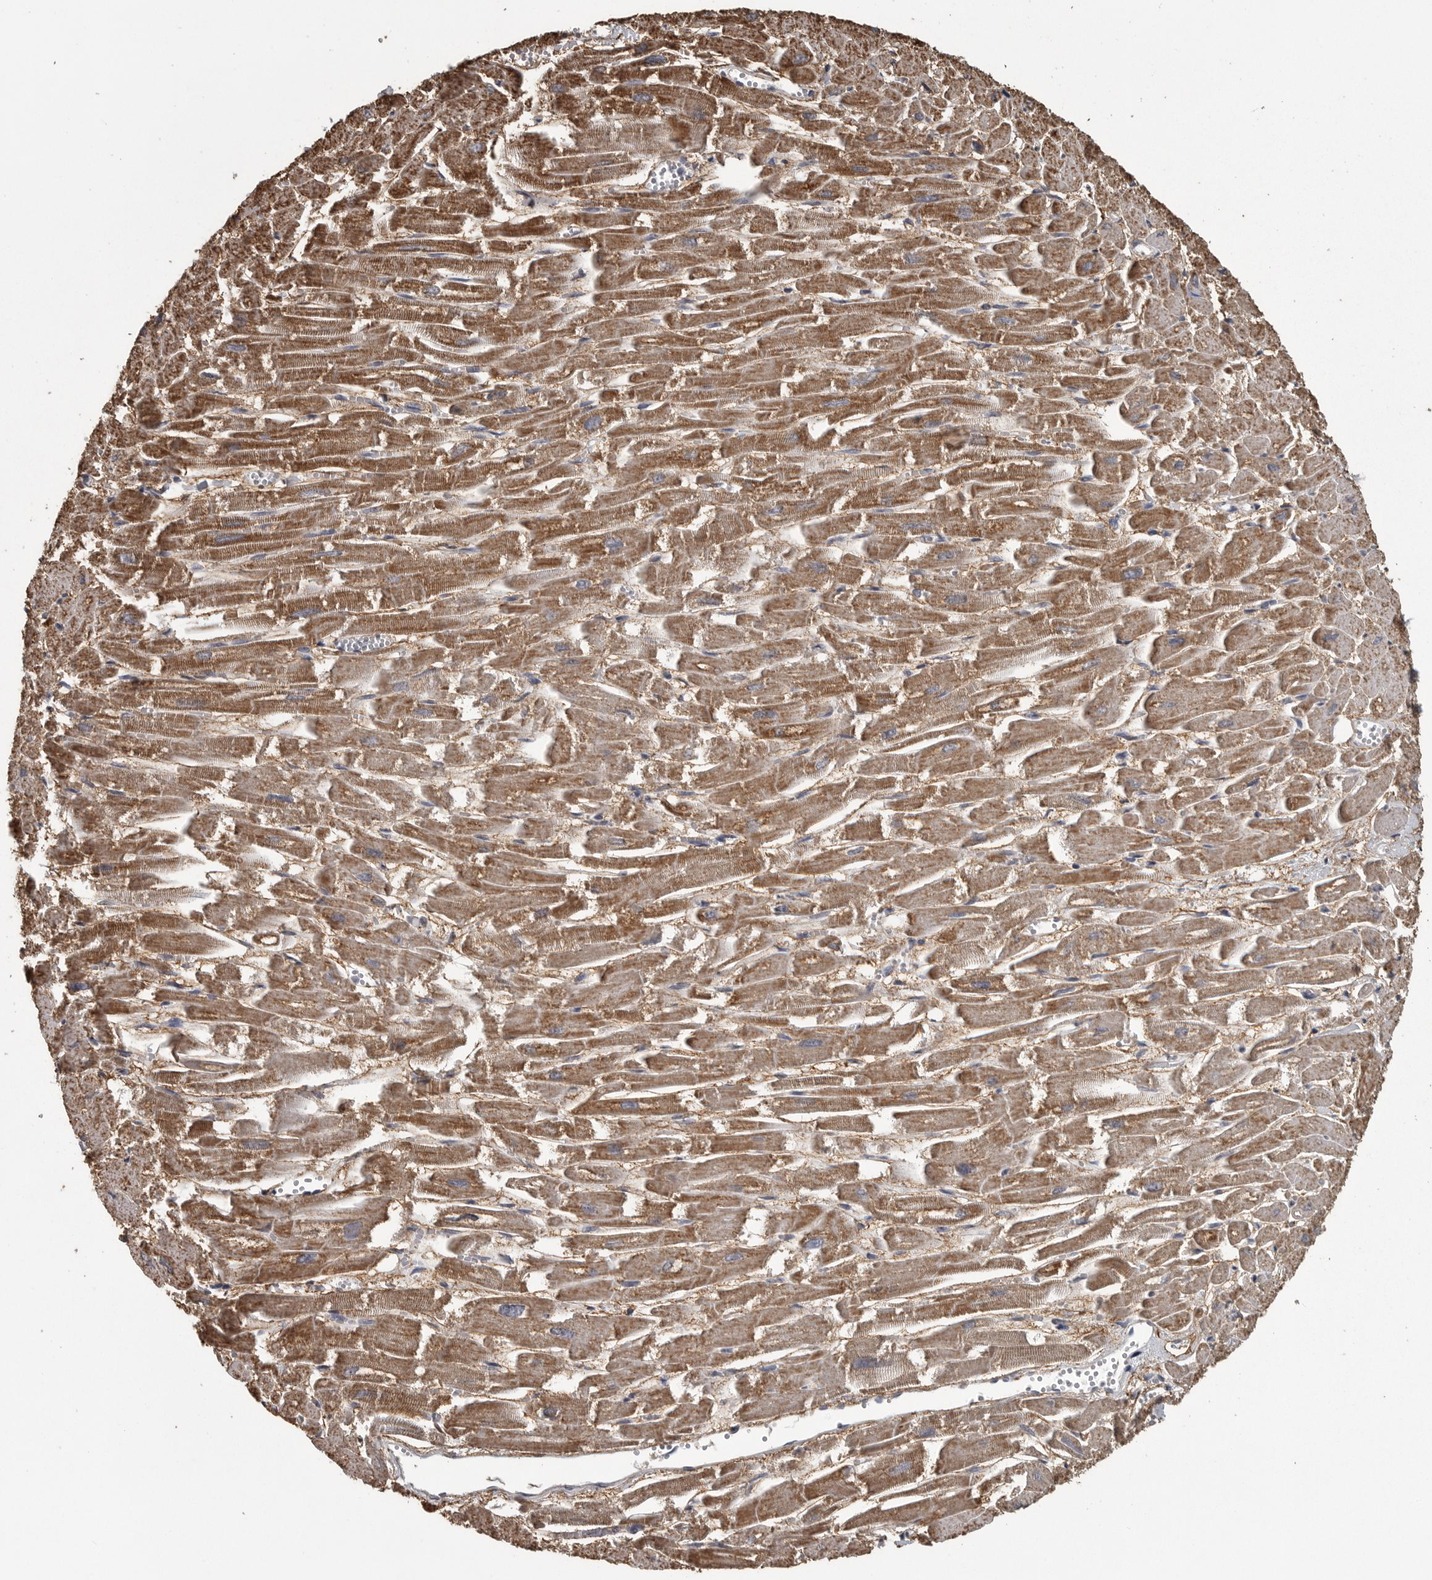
{"staining": {"intensity": "moderate", "quantity": ">75%", "location": "cytoplasmic/membranous"}, "tissue": "heart muscle", "cell_type": "Cardiomyocytes", "image_type": "normal", "snomed": [{"axis": "morphology", "description": "Normal tissue, NOS"}, {"axis": "topography", "description": "Heart"}], "caption": "This histopathology image demonstrates immunohistochemistry staining of normal heart muscle, with medium moderate cytoplasmic/membranous expression in approximately >75% of cardiomyocytes.", "gene": "FRK", "patient": {"sex": "male", "age": 54}}